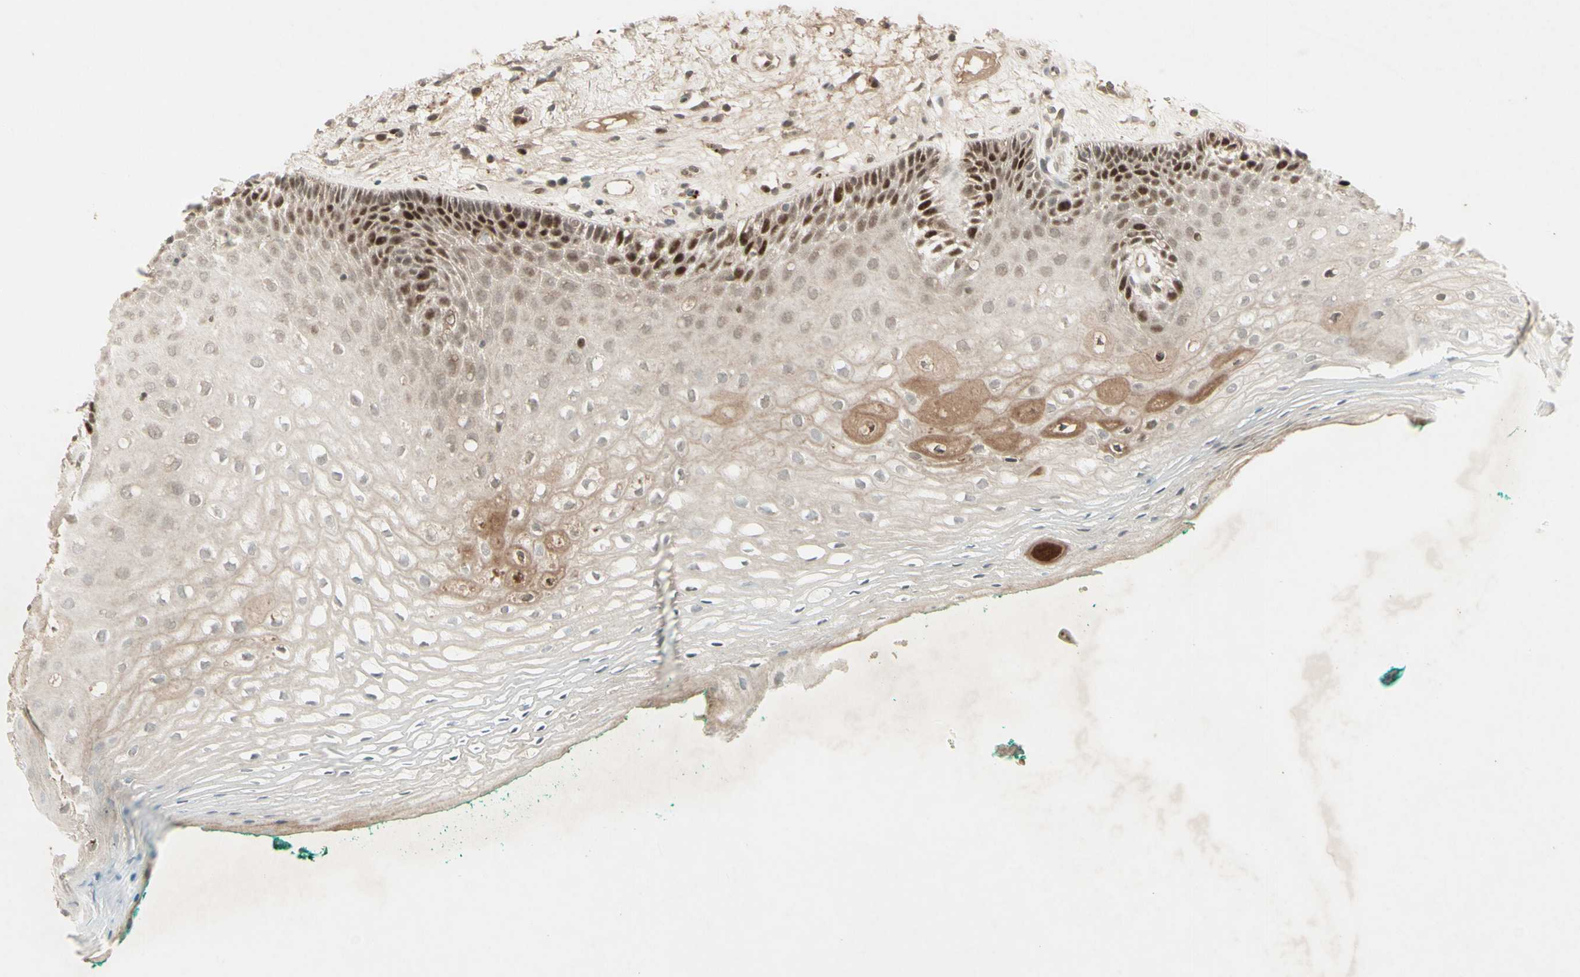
{"staining": {"intensity": "strong", "quantity": "25%-75%", "location": "cytoplasmic/membranous,nuclear"}, "tissue": "oral mucosa", "cell_type": "Squamous epithelial cells", "image_type": "normal", "snomed": [{"axis": "morphology", "description": "Normal tissue, NOS"}, {"axis": "topography", "description": "Skeletal muscle"}, {"axis": "topography", "description": "Oral tissue"}, {"axis": "topography", "description": "Peripheral nerve tissue"}], "caption": "Immunohistochemistry (DAB (3,3'-diaminobenzidine)) staining of normal oral mucosa displays strong cytoplasmic/membranous,nuclear protein expression in approximately 25%-75% of squamous epithelial cells.", "gene": "MSH6", "patient": {"sex": "female", "age": 84}}